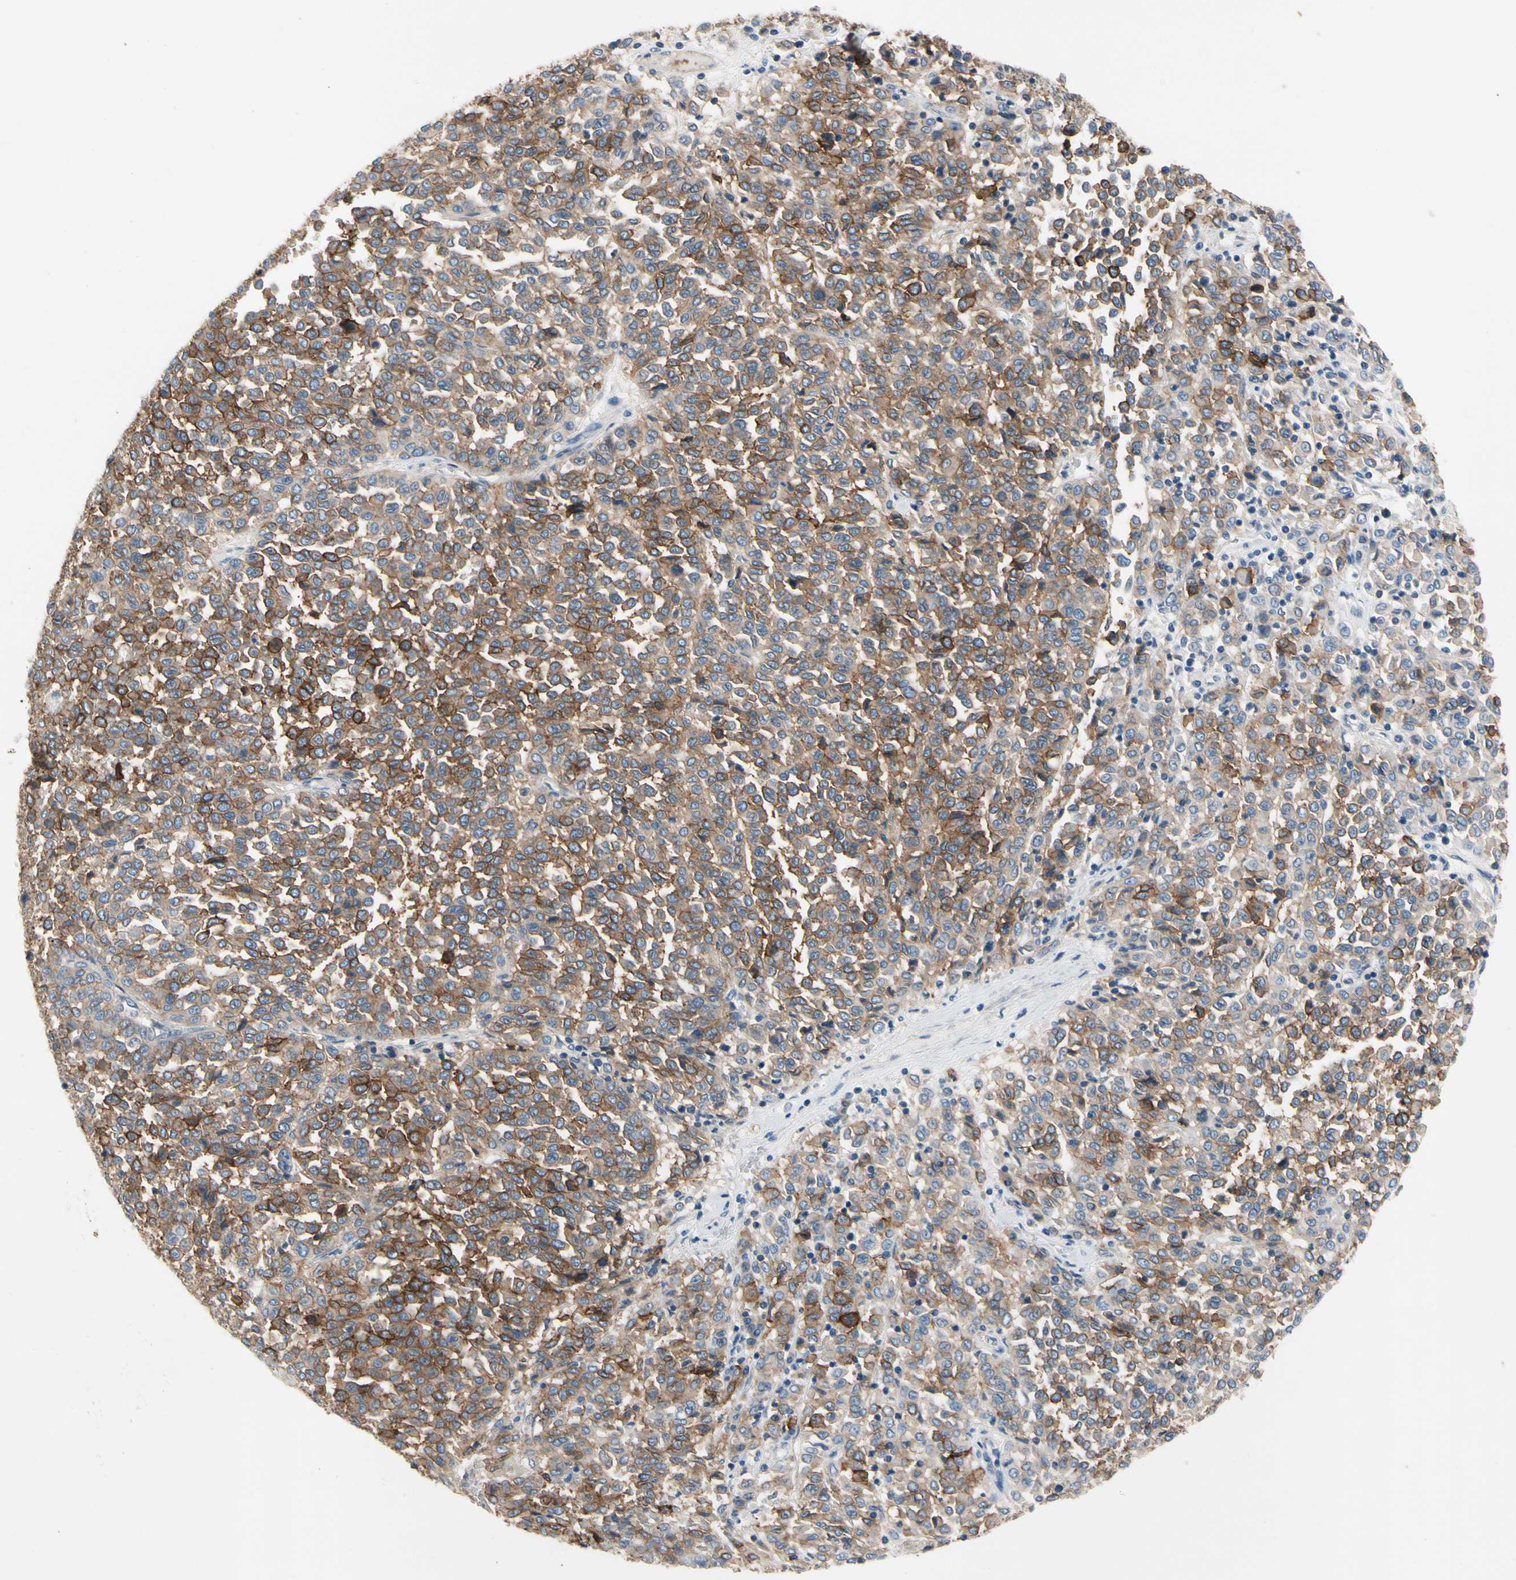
{"staining": {"intensity": "moderate", "quantity": ">75%", "location": "cytoplasmic/membranous"}, "tissue": "melanoma", "cell_type": "Tumor cells", "image_type": "cancer", "snomed": [{"axis": "morphology", "description": "Malignant melanoma, Metastatic site"}, {"axis": "topography", "description": "Pancreas"}], "caption": "Moderate cytoplasmic/membranous staining for a protein is seen in approximately >75% of tumor cells of melanoma using immunohistochemistry.", "gene": "CA14", "patient": {"sex": "female", "age": 30}}